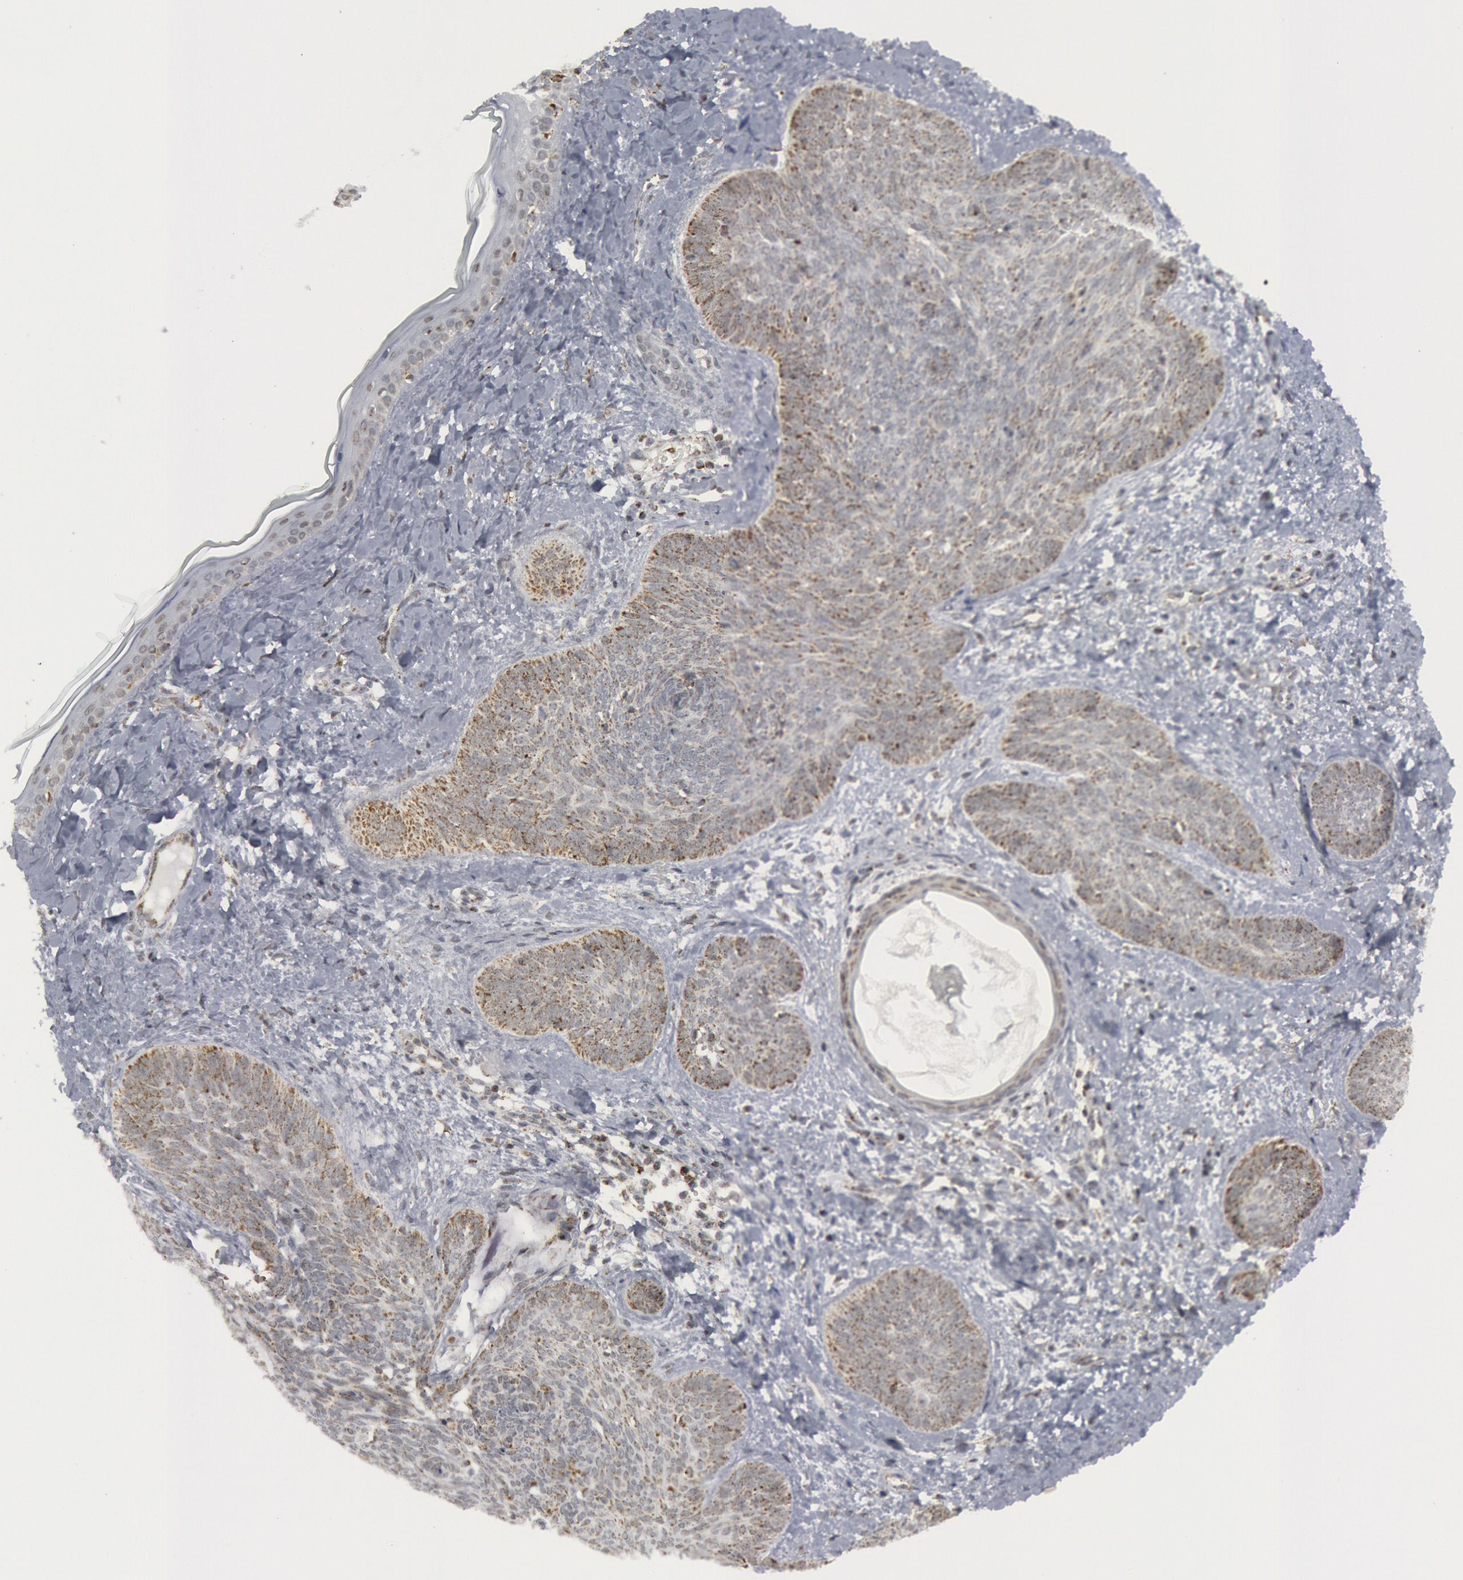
{"staining": {"intensity": "weak", "quantity": "<25%", "location": "cytoplasmic/membranous"}, "tissue": "skin cancer", "cell_type": "Tumor cells", "image_type": "cancer", "snomed": [{"axis": "morphology", "description": "Basal cell carcinoma"}, {"axis": "topography", "description": "Skin"}], "caption": "This micrograph is of basal cell carcinoma (skin) stained with immunohistochemistry (IHC) to label a protein in brown with the nuclei are counter-stained blue. There is no expression in tumor cells. Nuclei are stained in blue.", "gene": "CASP9", "patient": {"sex": "female", "age": 81}}